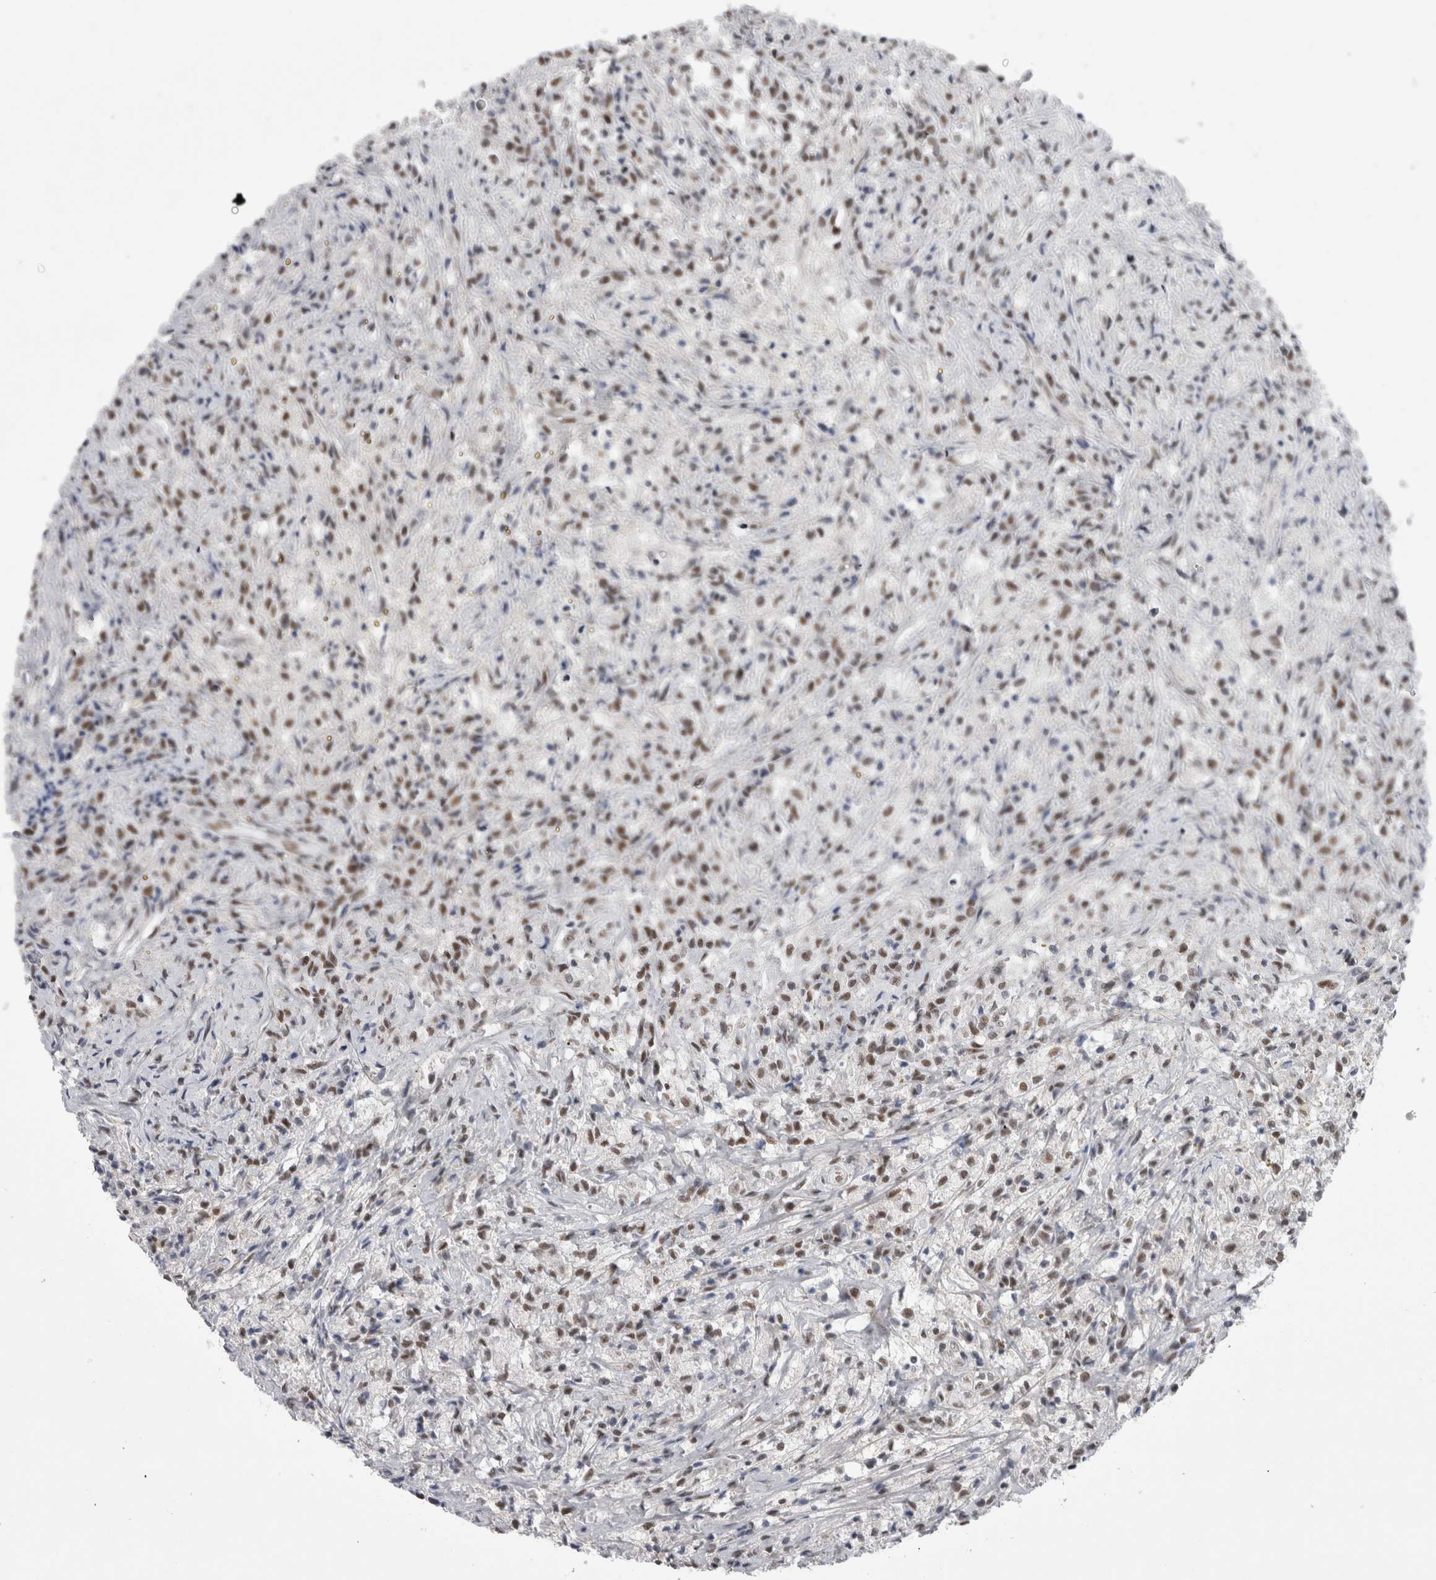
{"staining": {"intensity": "moderate", "quantity": ">75%", "location": "nuclear"}, "tissue": "testis cancer", "cell_type": "Tumor cells", "image_type": "cancer", "snomed": [{"axis": "morphology", "description": "Carcinoma, Embryonal, NOS"}, {"axis": "topography", "description": "Testis"}], "caption": "A high-resolution histopathology image shows immunohistochemistry (IHC) staining of testis embryonal carcinoma, which exhibits moderate nuclear expression in approximately >75% of tumor cells. (Brightfield microscopy of DAB IHC at high magnification).", "gene": "API5", "patient": {"sex": "male", "age": 2}}